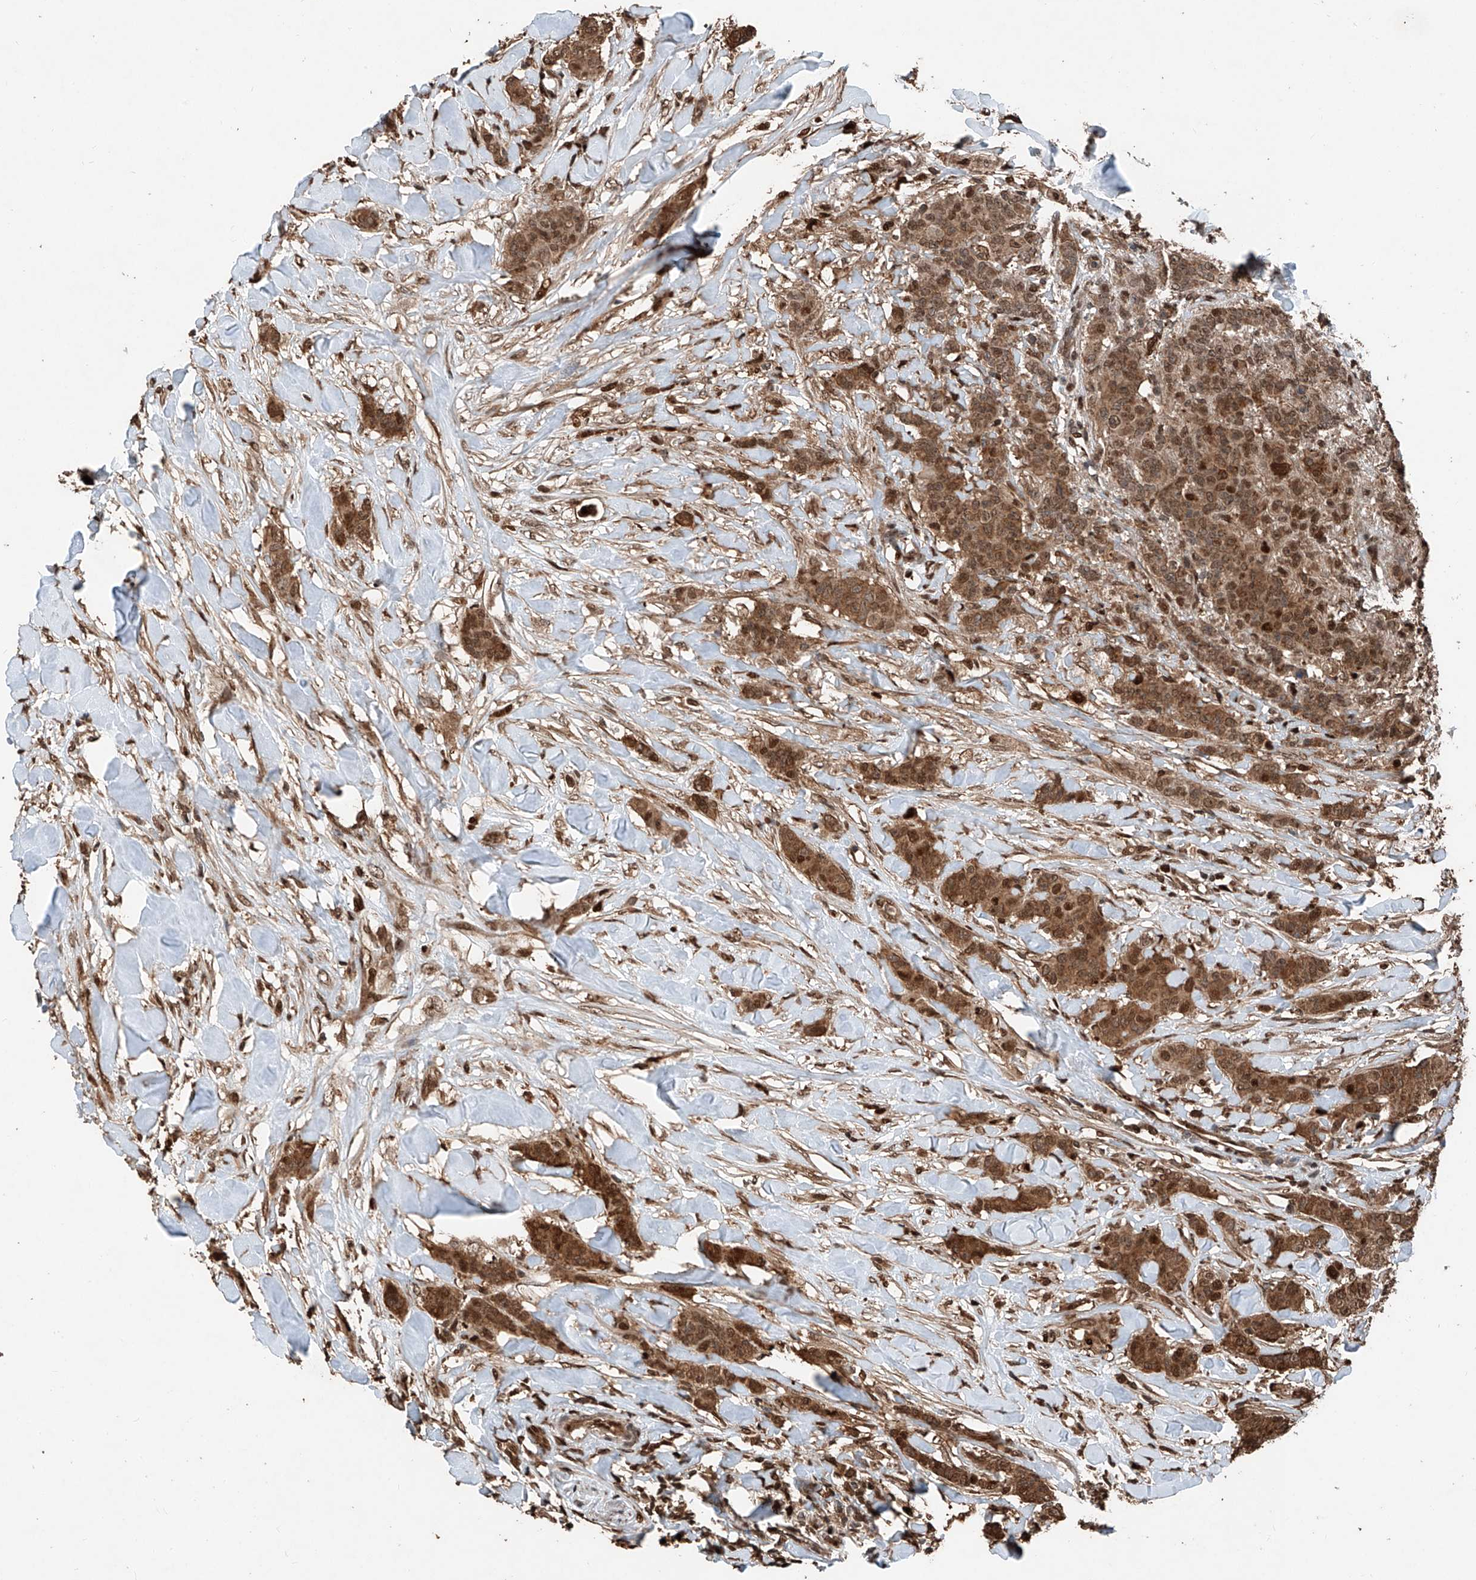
{"staining": {"intensity": "moderate", "quantity": ">75%", "location": "cytoplasmic/membranous,nuclear"}, "tissue": "breast cancer", "cell_type": "Tumor cells", "image_type": "cancer", "snomed": [{"axis": "morphology", "description": "Duct carcinoma"}, {"axis": "topography", "description": "Breast"}], "caption": "Moderate cytoplasmic/membranous and nuclear positivity is seen in about >75% of tumor cells in breast cancer (invasive ductal carcinoma).", "gene": "RMND1", "patient": {"sex": "female", "age": 40}}